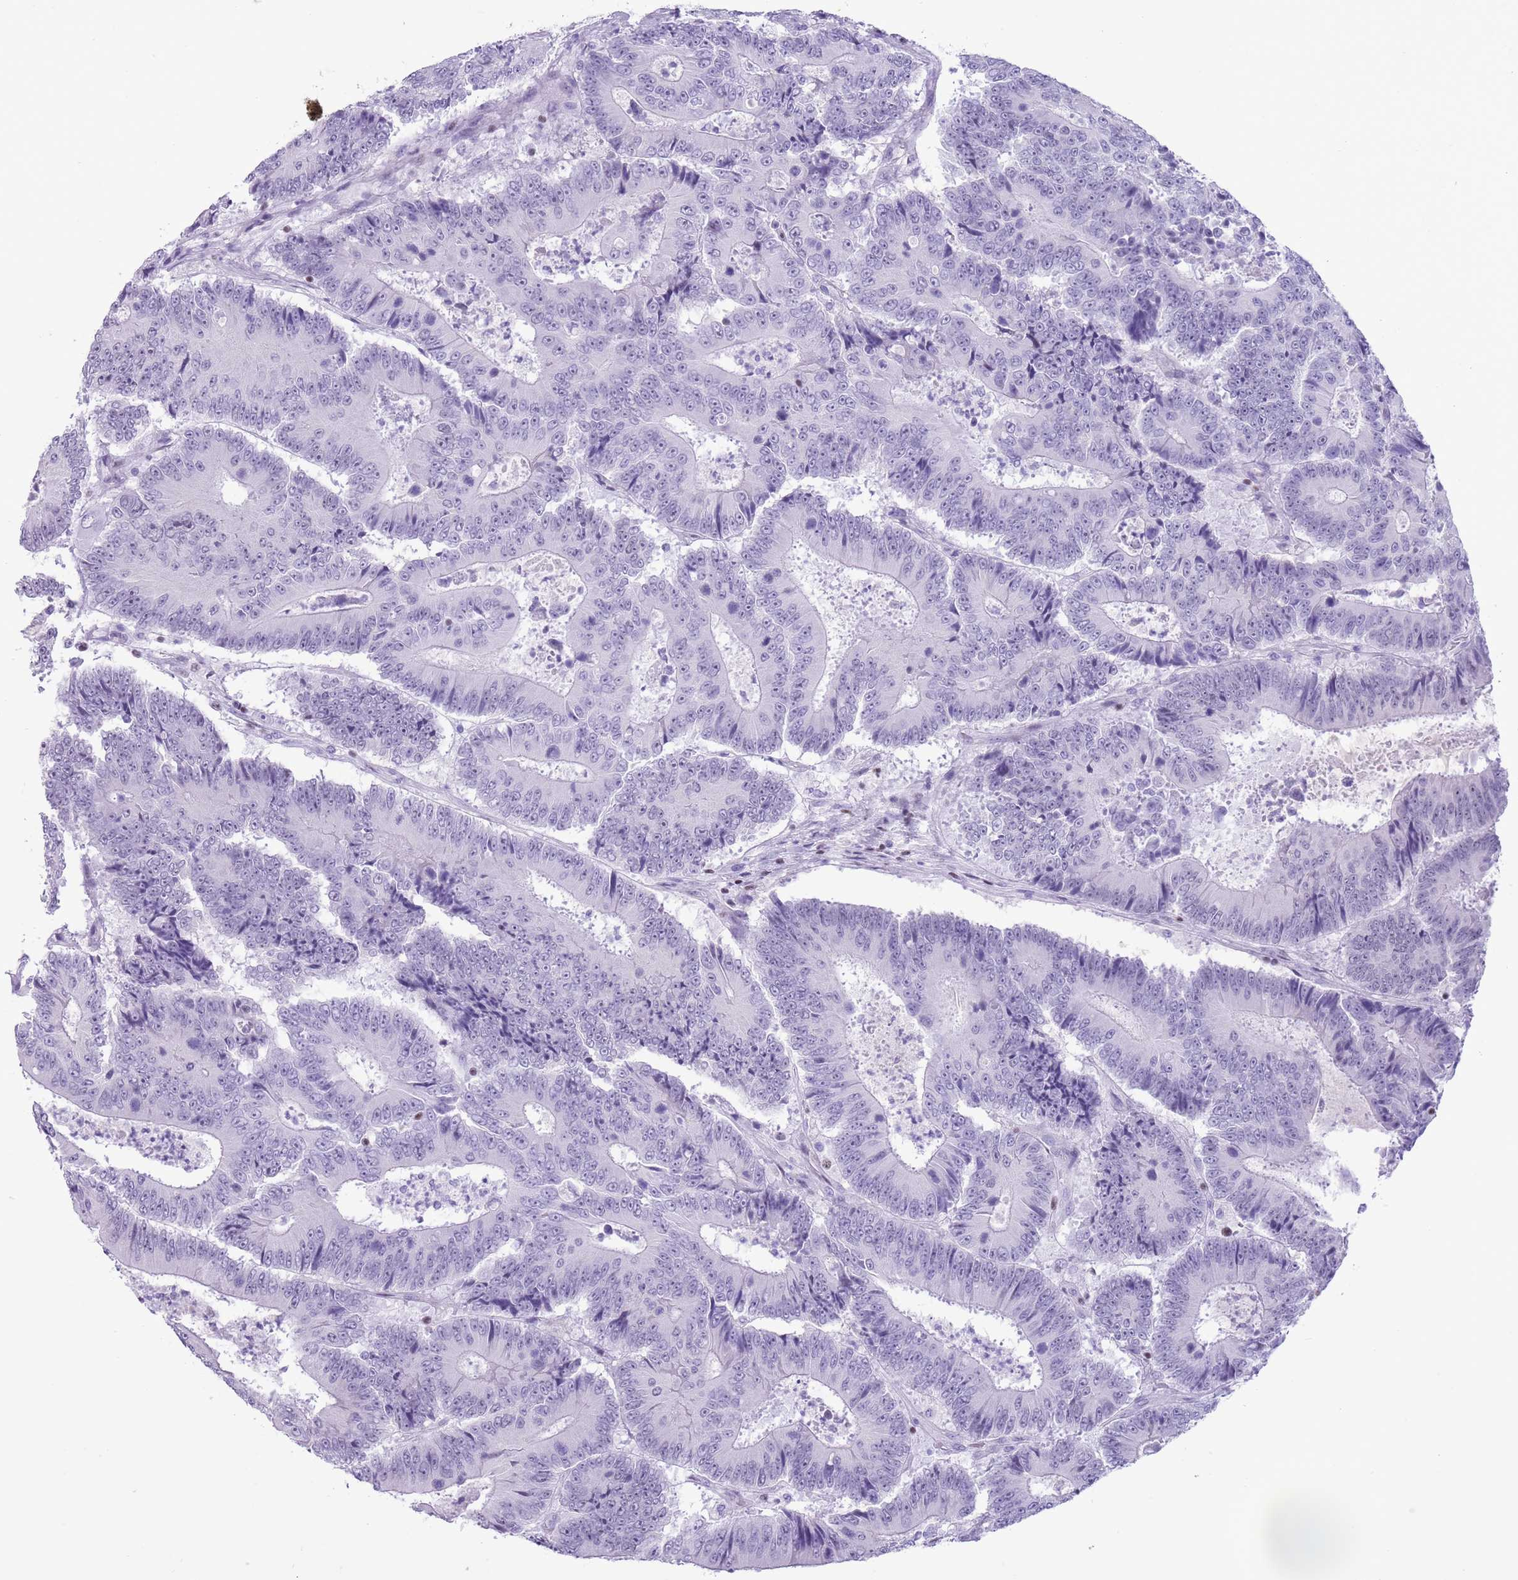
{"staining": {"intensity": "negative", "quantity": "none", "location": "none"}, "tissue": "colorectal cancer", "cell_type": "Tumor cells", "image_type": "cancer", "snomed": [{"axis": "morphology", "description": "Adenocarcinoma, NOS"}, {"axis": "topography", "description": "Colon"}], "caption": "A histopathology image of human colorectal adenocarcinoma is negative for staining in tumor cells.", "gene": "BCL11B", "patient": {"sex": "male", "age": 83}}